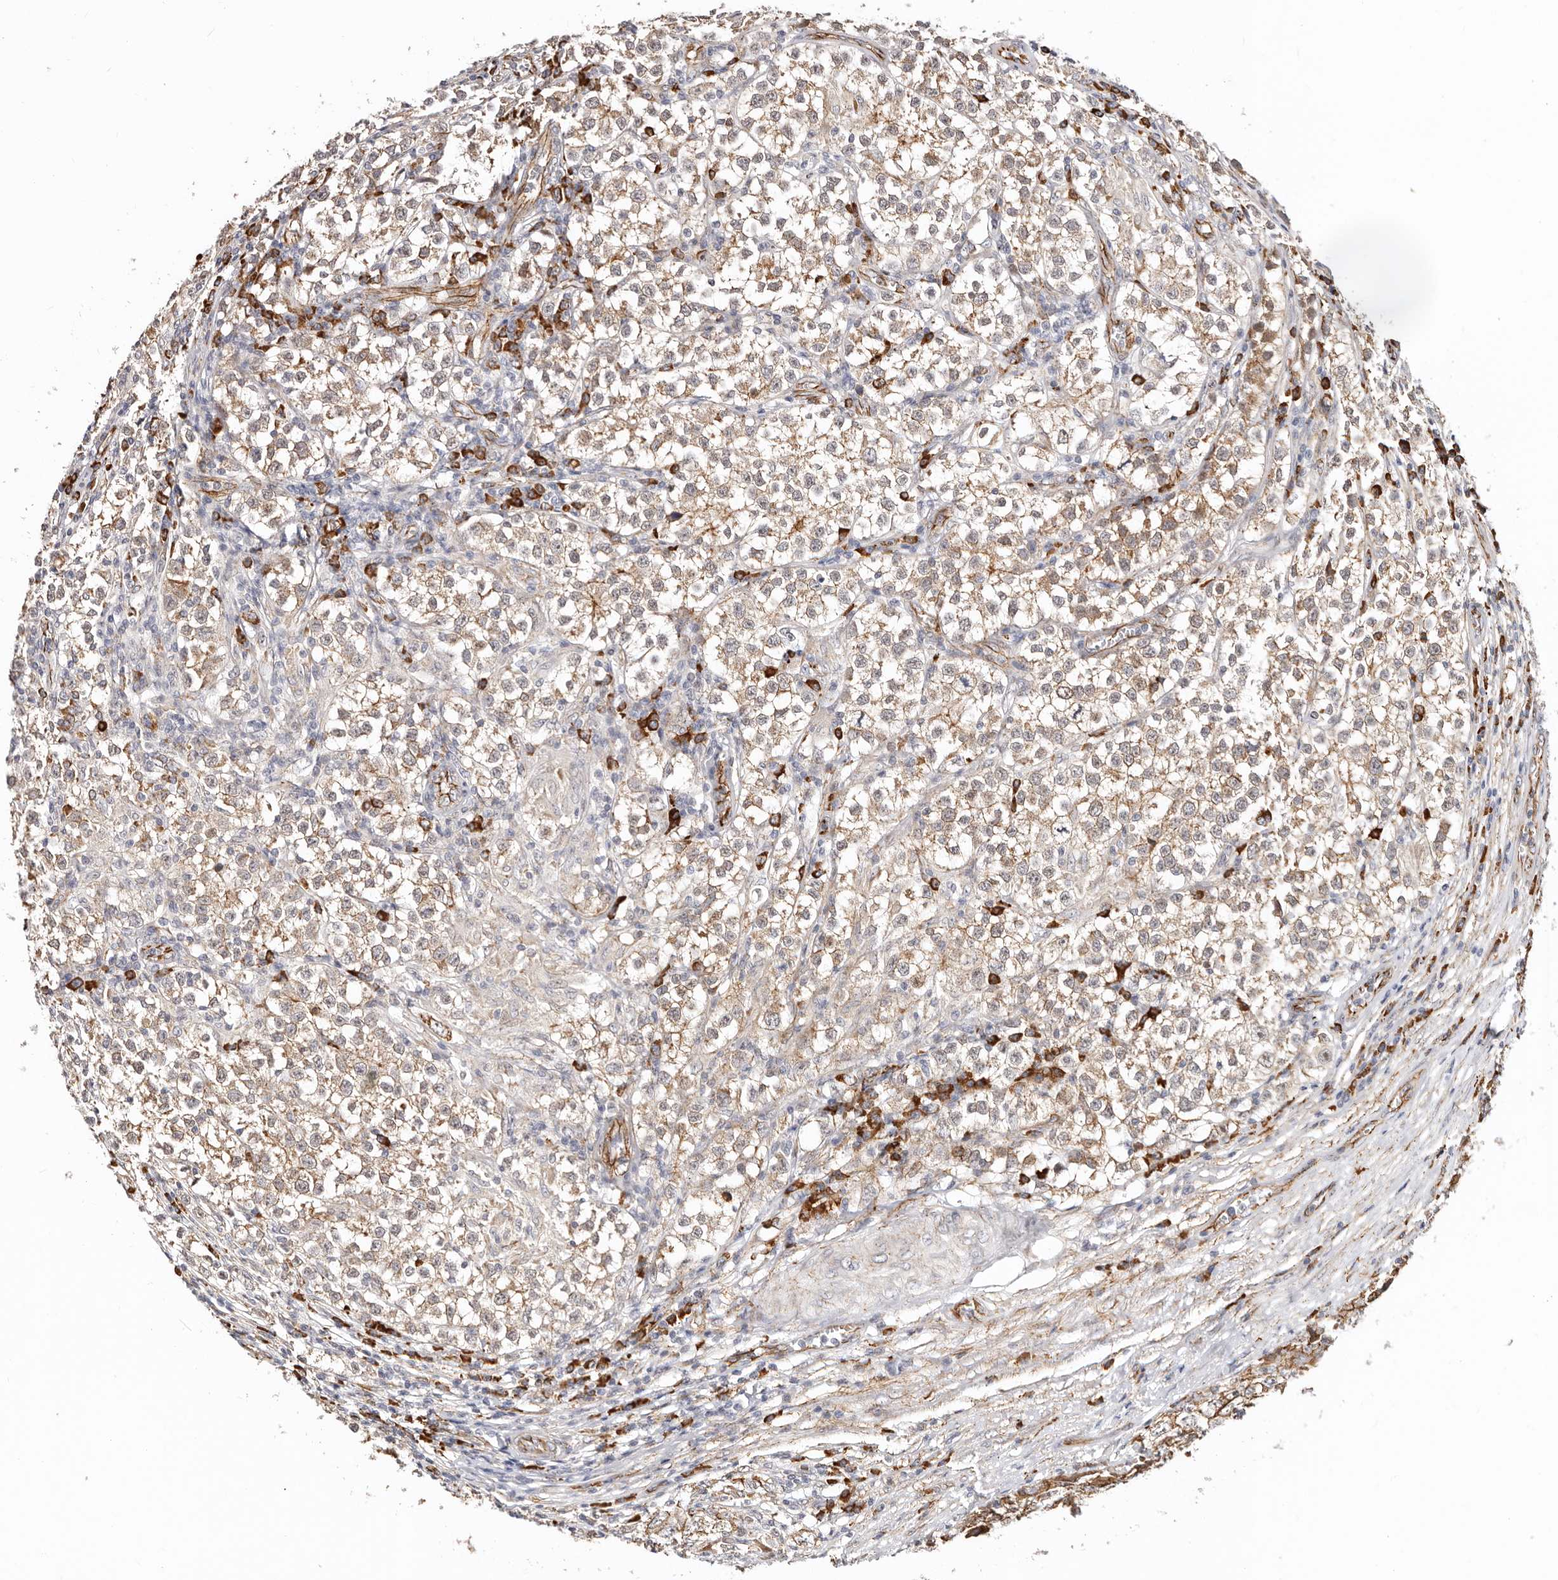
{"staining": {"intensity": "weak", "quantity": ">75%", "location": "cytoplasmic/membranous"}, "tissue": "testis cancer", "cell_type": "Tumor cells", "image_type": "cancer", "snomed": [{"axis": "morphology", "description": "Seminoma, NOS"}, {"axis": "morphology", "description": "Carcinoma, Embryonal, NOS"}, {"axis": "topography", "description": "Testis"}], "caption": "Seminoma (testis) was stained to show a protein in brown. There is low levels of weak cytoplasmic/membranous expression in approximately >75% of tumor cells.", "gene": "CTNNB1", "patient": {"sex": "male", "age": 43}}